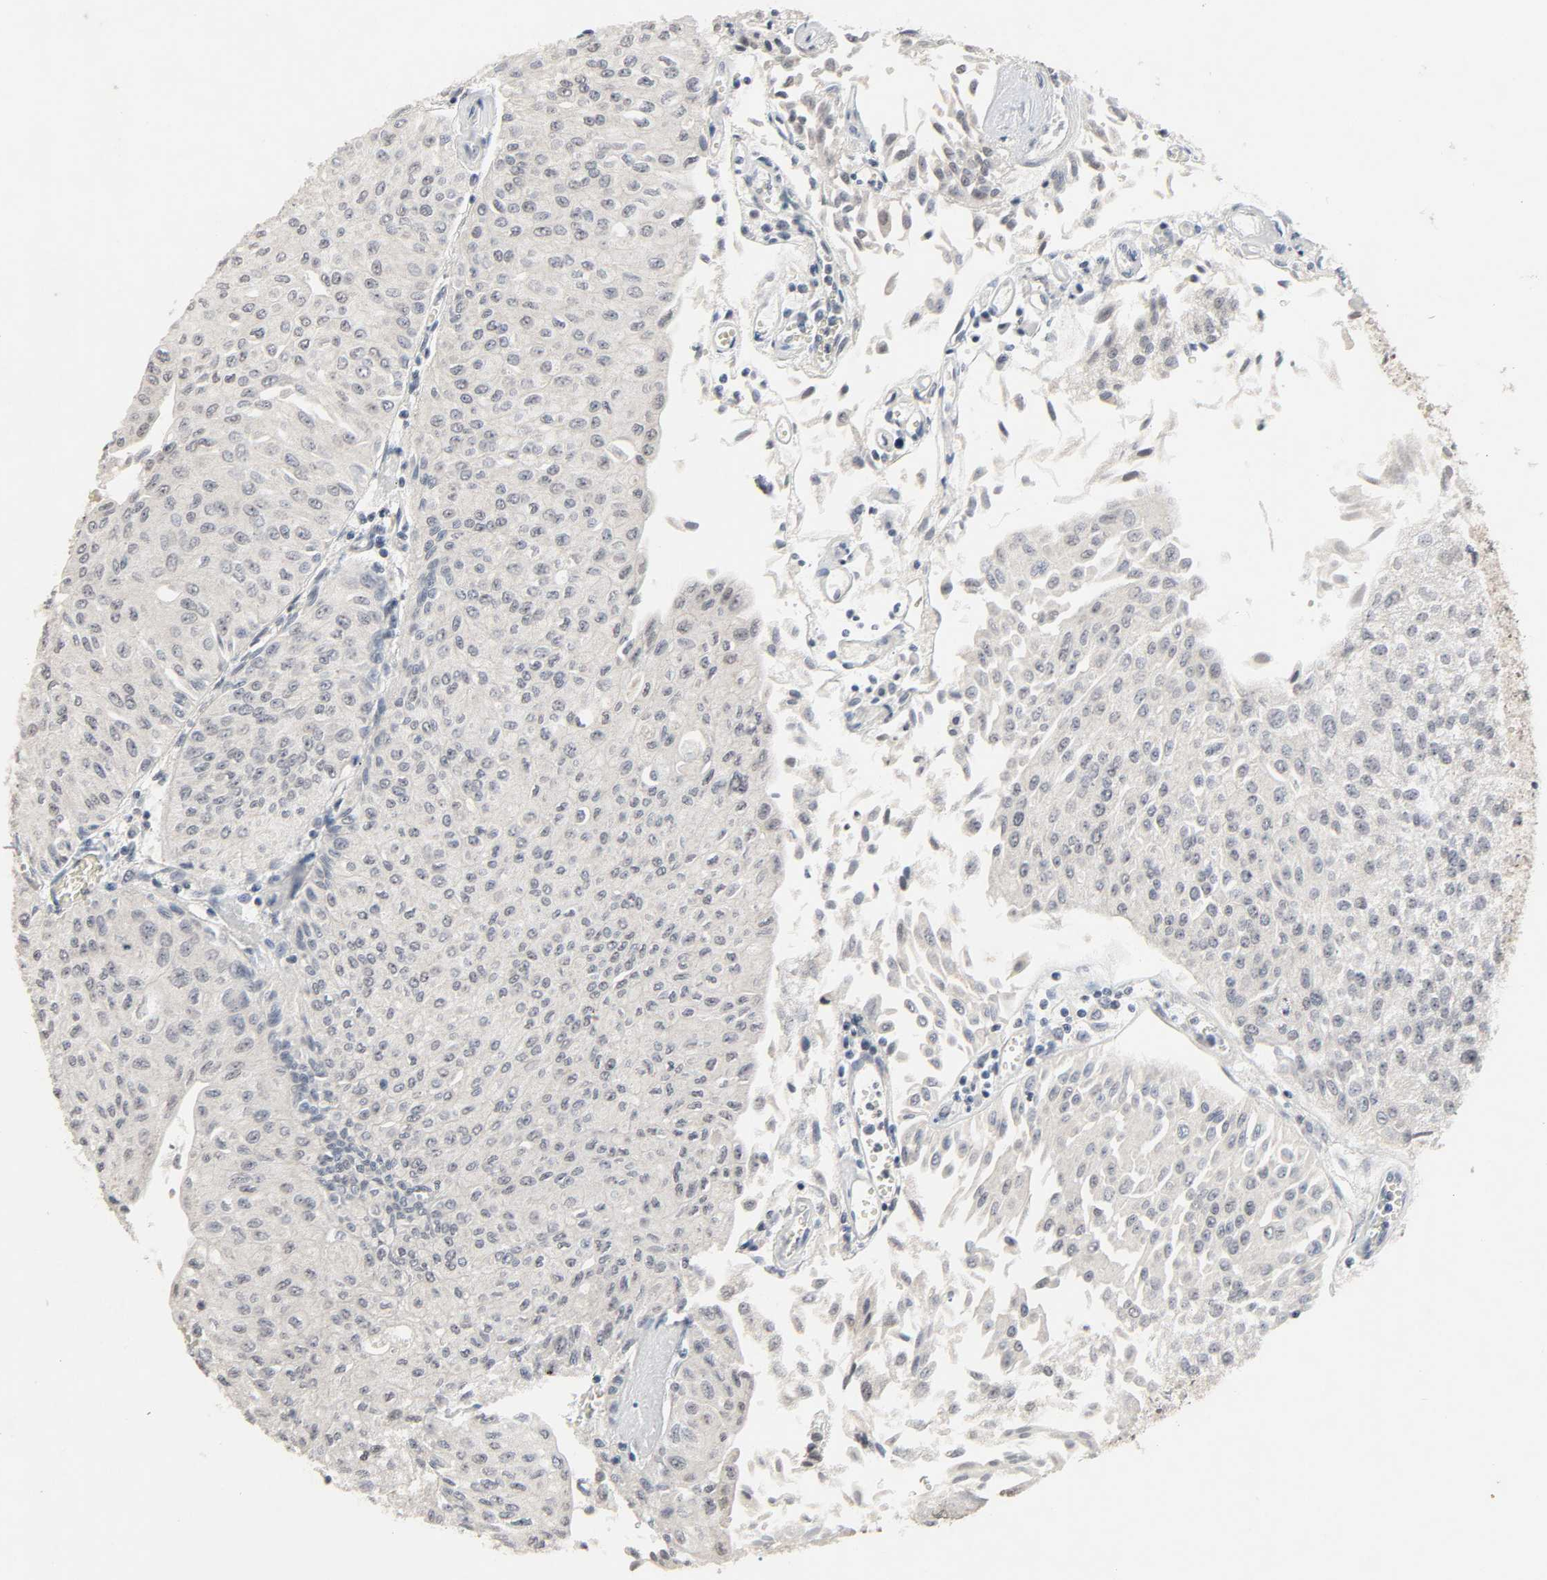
{"staining": {"intensity": "negative", "quantity": "none", "location": "none"}, "tissue": "urothelial cancer", "cell_type": "Tumor cells", "image_type": "cancer", "snomed": [{"axis": "morphology", "description": "Urothelial carcinoma, Low grade"}, {"axis": "topography", "description": "Urinary bladder"}], "caption": "Immunohistochemistry histopathology image of neoplastic tissue: urothelial cancer stained with DAB exhibits no significant protein staining in tumor cells.", "gene": "MAPKAPK5", "patient": {"sex": "male", "age": 86}}